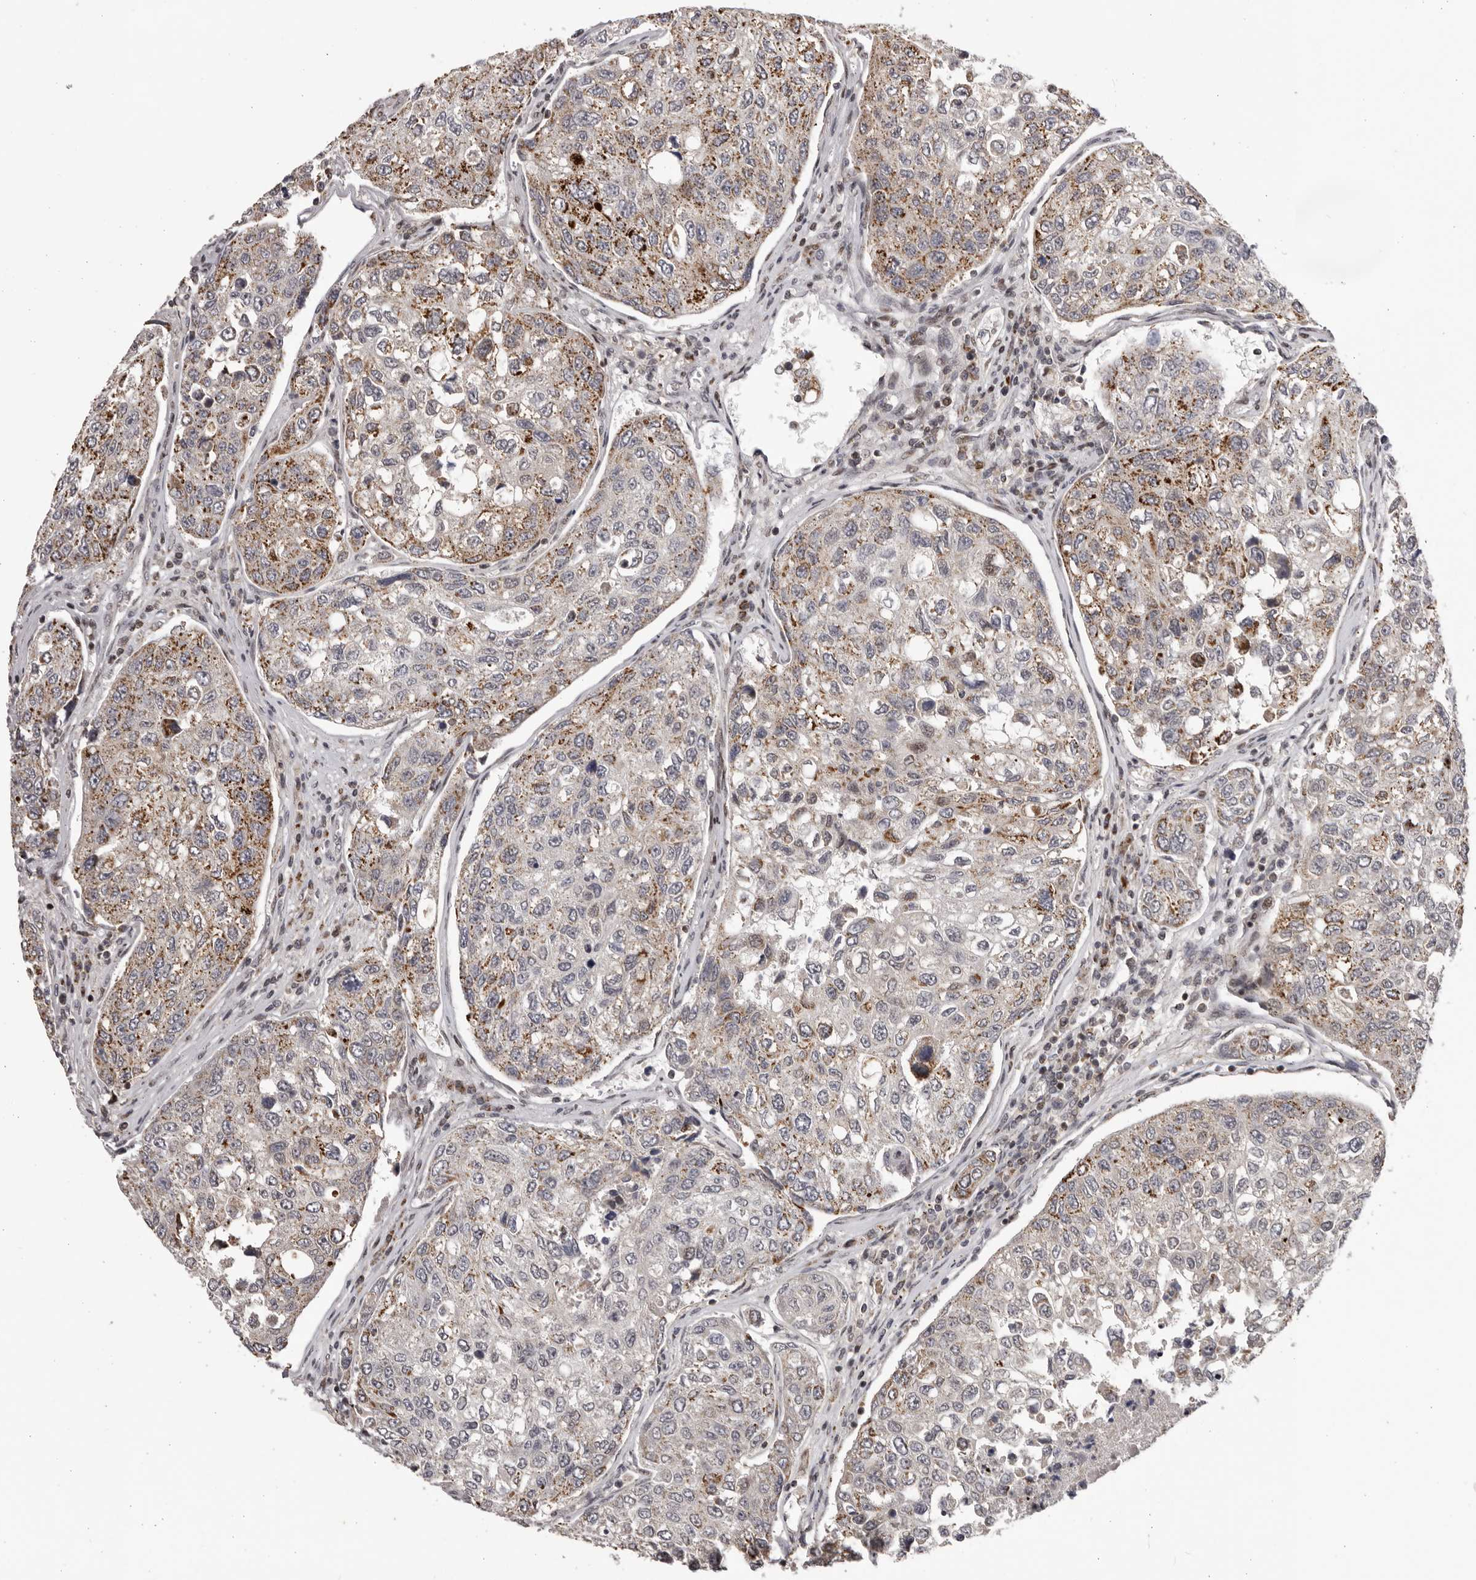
{"staining": {"intensity": "moderate", "quantity": "25%-75%", "location": "cytoplasmic/membranous"}, "tissue": "urothelial cancer", "cell_type": "Tumor cells", "image_type": "cancer", "snomed": [{"axis": "morphology", "description": "Urothelial carcinoma, High grade"}, {"axis": "topography", "description": "Lymph node"}, {"axis": "topography", "description": "Urinary bladder"}], "caption": "Urothelial cancer stained with a protein marker exhibits moderate staining in tumor cells.", "gene": "C17orf99", "patient": {"sex": "male", "age": 51}}